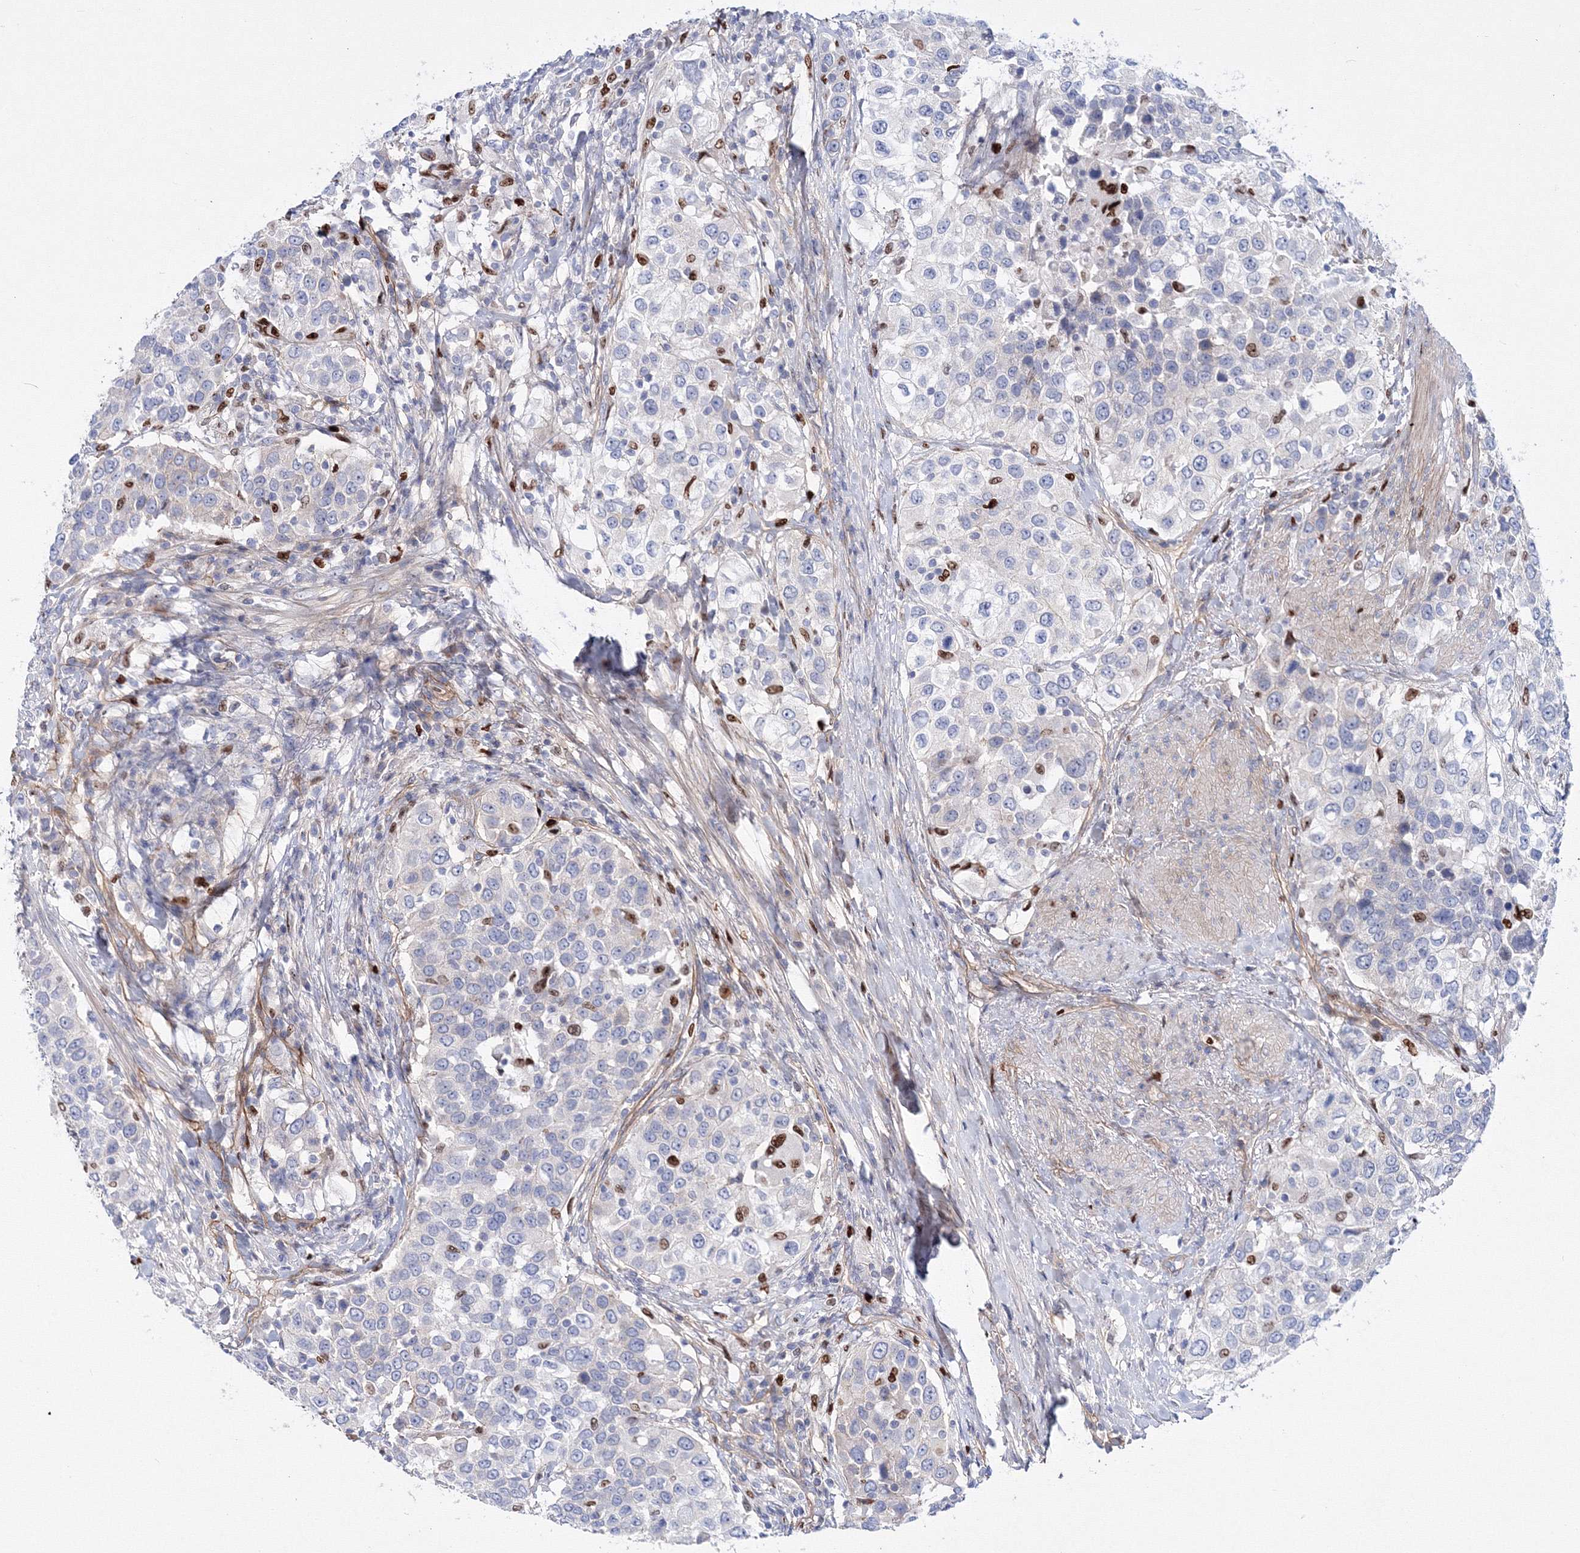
{"staining": {"intensity": "moderate", "quantity": "<25%", "location": "nuclear"}, "tissue": "urothelial cancer", "cell_type": "Tumor cells", "image_type": "cancer", "snomed": [{"axis": "morphology", "description": "Urothelial carcinoma, High grade"}, {"axis": "topography", "description": "Urinary bladder"}], "caption": "Immunohistochemistry (IHC) (DAB) staining of human urothelial cancer demonstrates moderate nuclear protein staining in approximately <25% of tumor cells.", "gene": "C11orf52", "patient": {"sex": "female", "age": 80}}